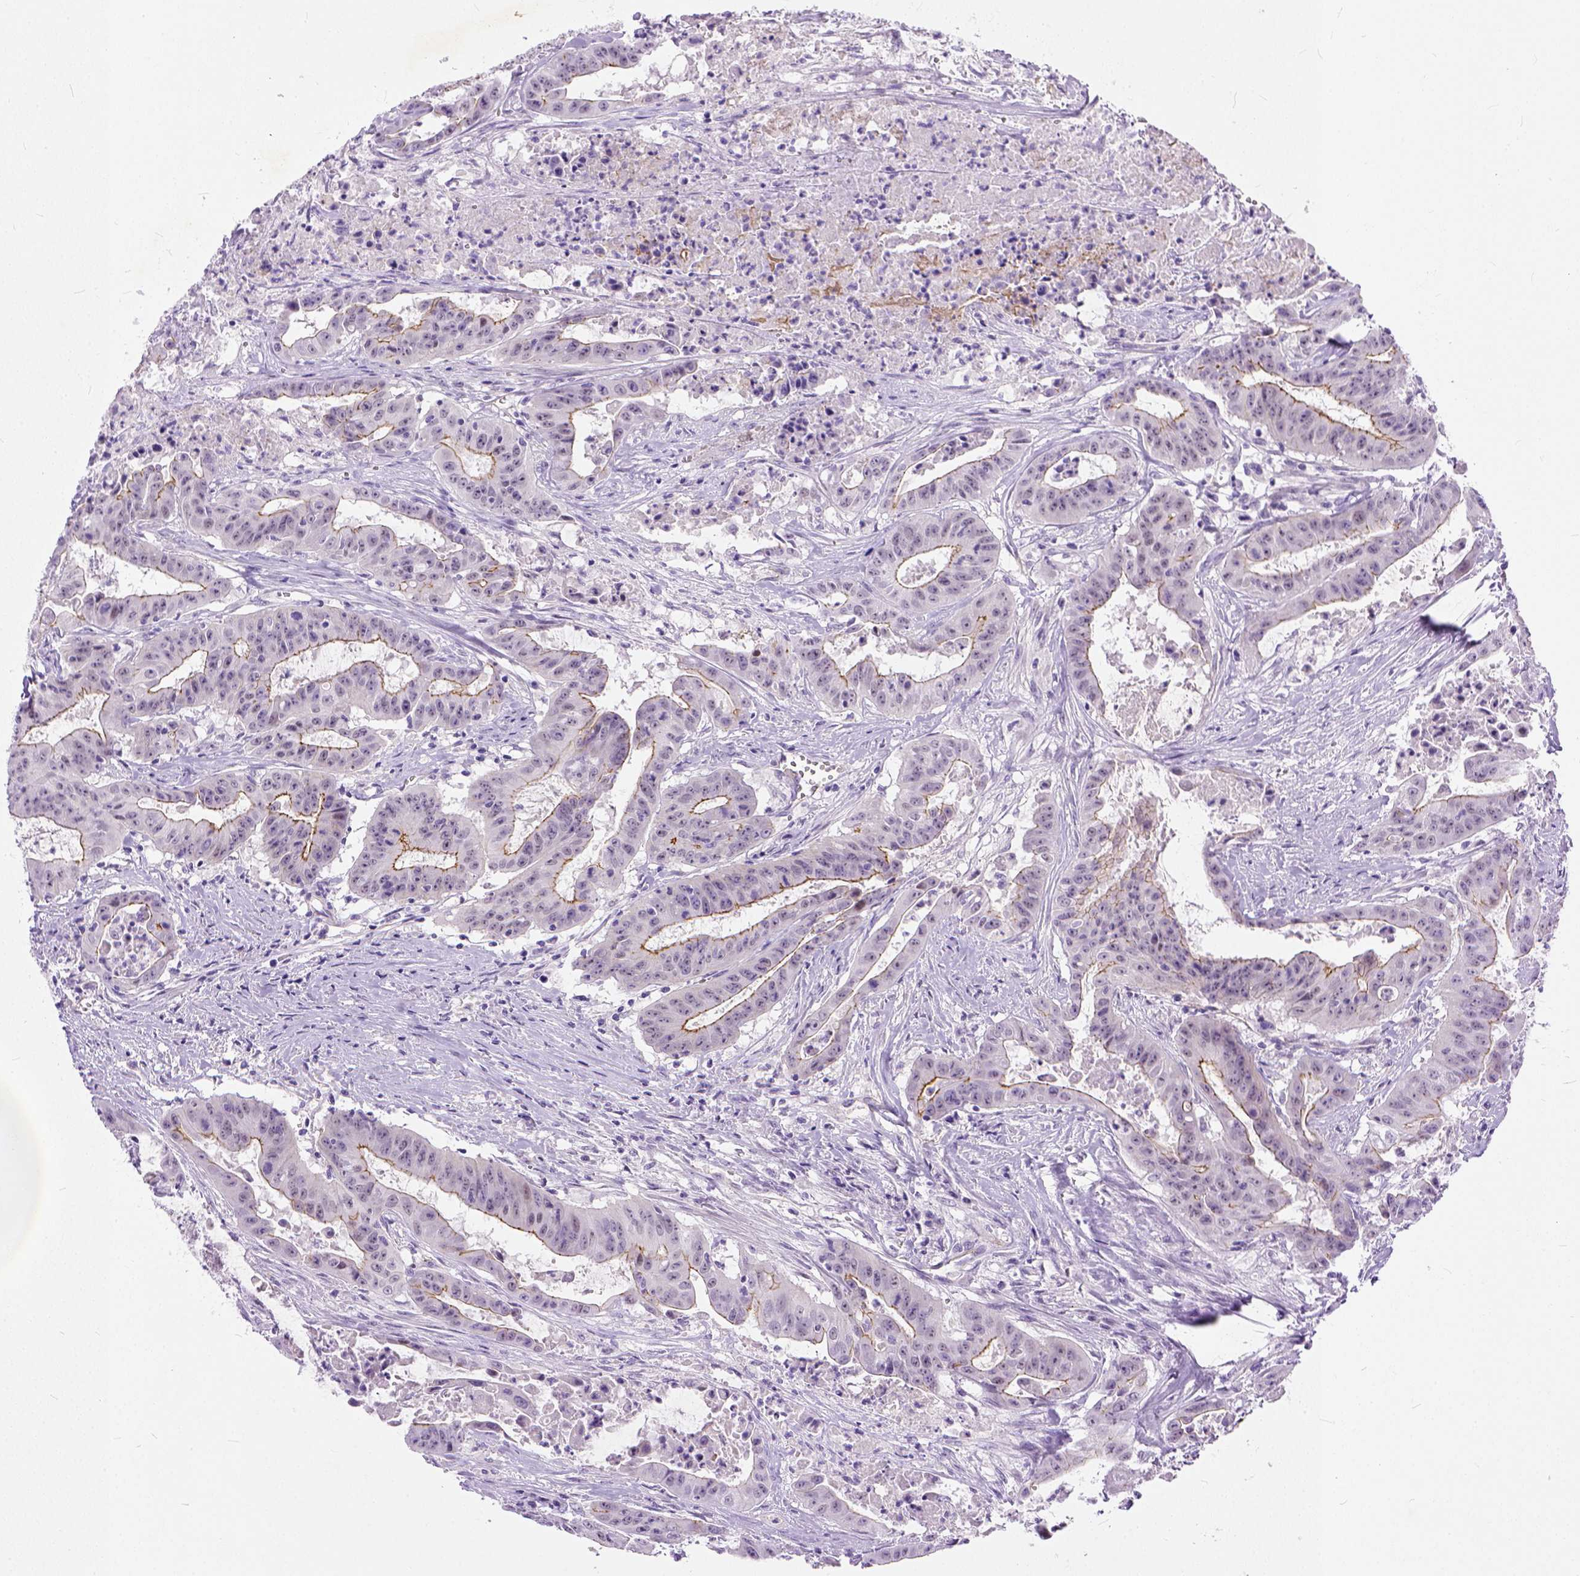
{"staining": {"intensity": "moderate", "quantity": "25%-75%", "location": "cytoplasmic/membranous"}, "tissue": "colorectal cancer", "cell_type": "Tumor cells", "image_type": "cancer", "snomed": [{"axis": "morphology", "description": "Adenocarcinoma, NOS"}, {"axis": "topography", "description": "Colon"}], "caption": "DAB (3,3'-diaminobenzidine) immunohistochemical staining of human colorectal adenocarcinoma demonstrates moderate cytoplasmic/membranous protein positivity in about 25%-75% of tumor cells. (brown staining indicates protein expression, while blue staining denotes nuclei).", "gene": "ADGRF1", "patient": {"sex": "male", "age": 33}}